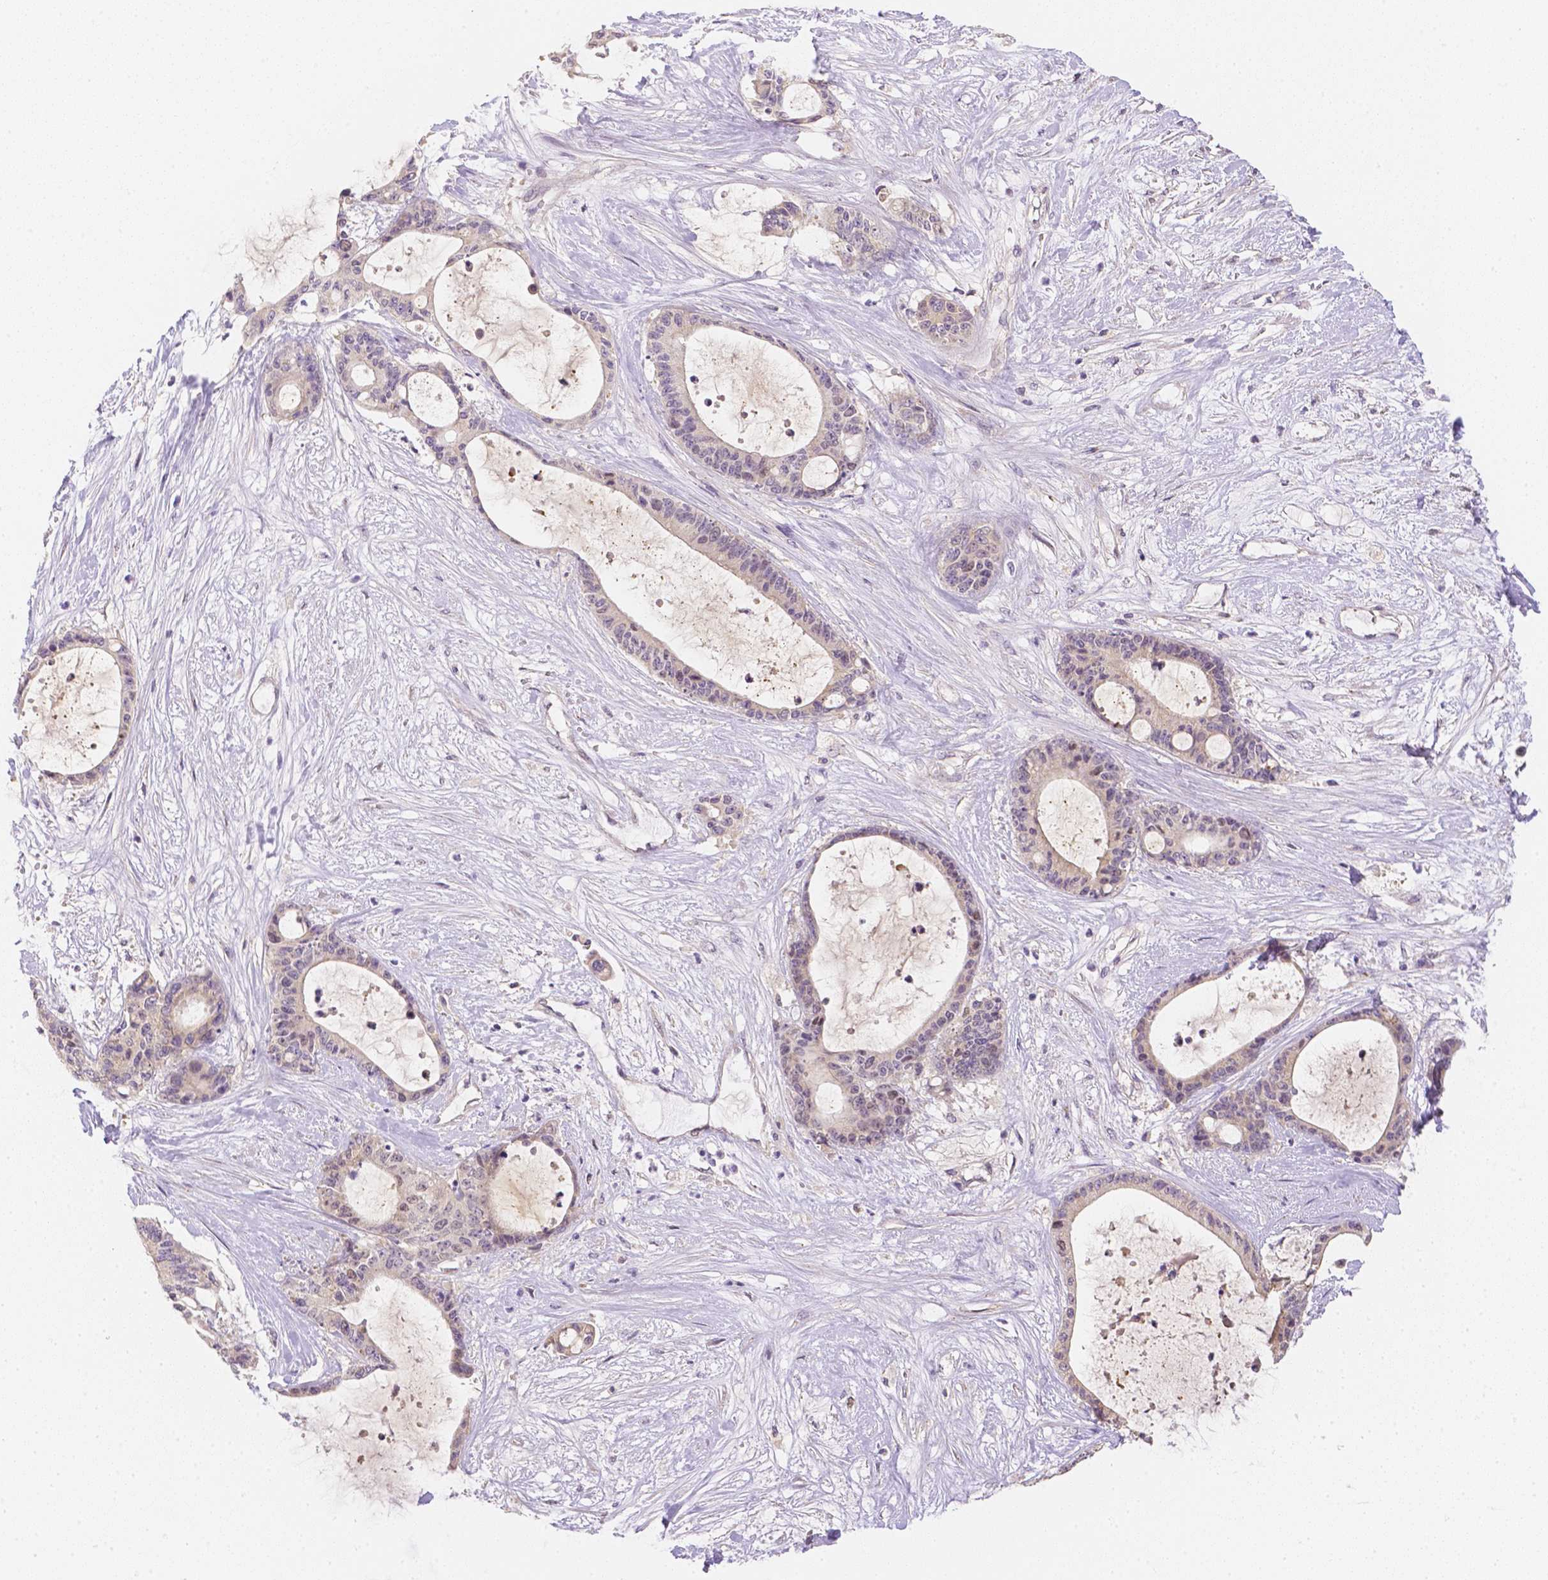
{"staining": {"intensity": "negative", "quantity": "none", "location": "none"}, "tissue": "liver cancer", "cell_type": "Tumor cells", "image_type": "cancer", "snomed": [{"axis": "morphology", "description": "Normal tissue, NOS"}, {"axis": "morphology", "description": "Cholangiocarcinoma"}, {"axis": "topography", "description": "Liver"}, {"axis": "topography", "description": "Peripheral nerve tissue"}], "caption": "Tumor cells show no significant positivity in liver cancer (cholangiocarcinoma).", "gene": "C10orf67", "patient": {"sex": "female", "age": 73}}